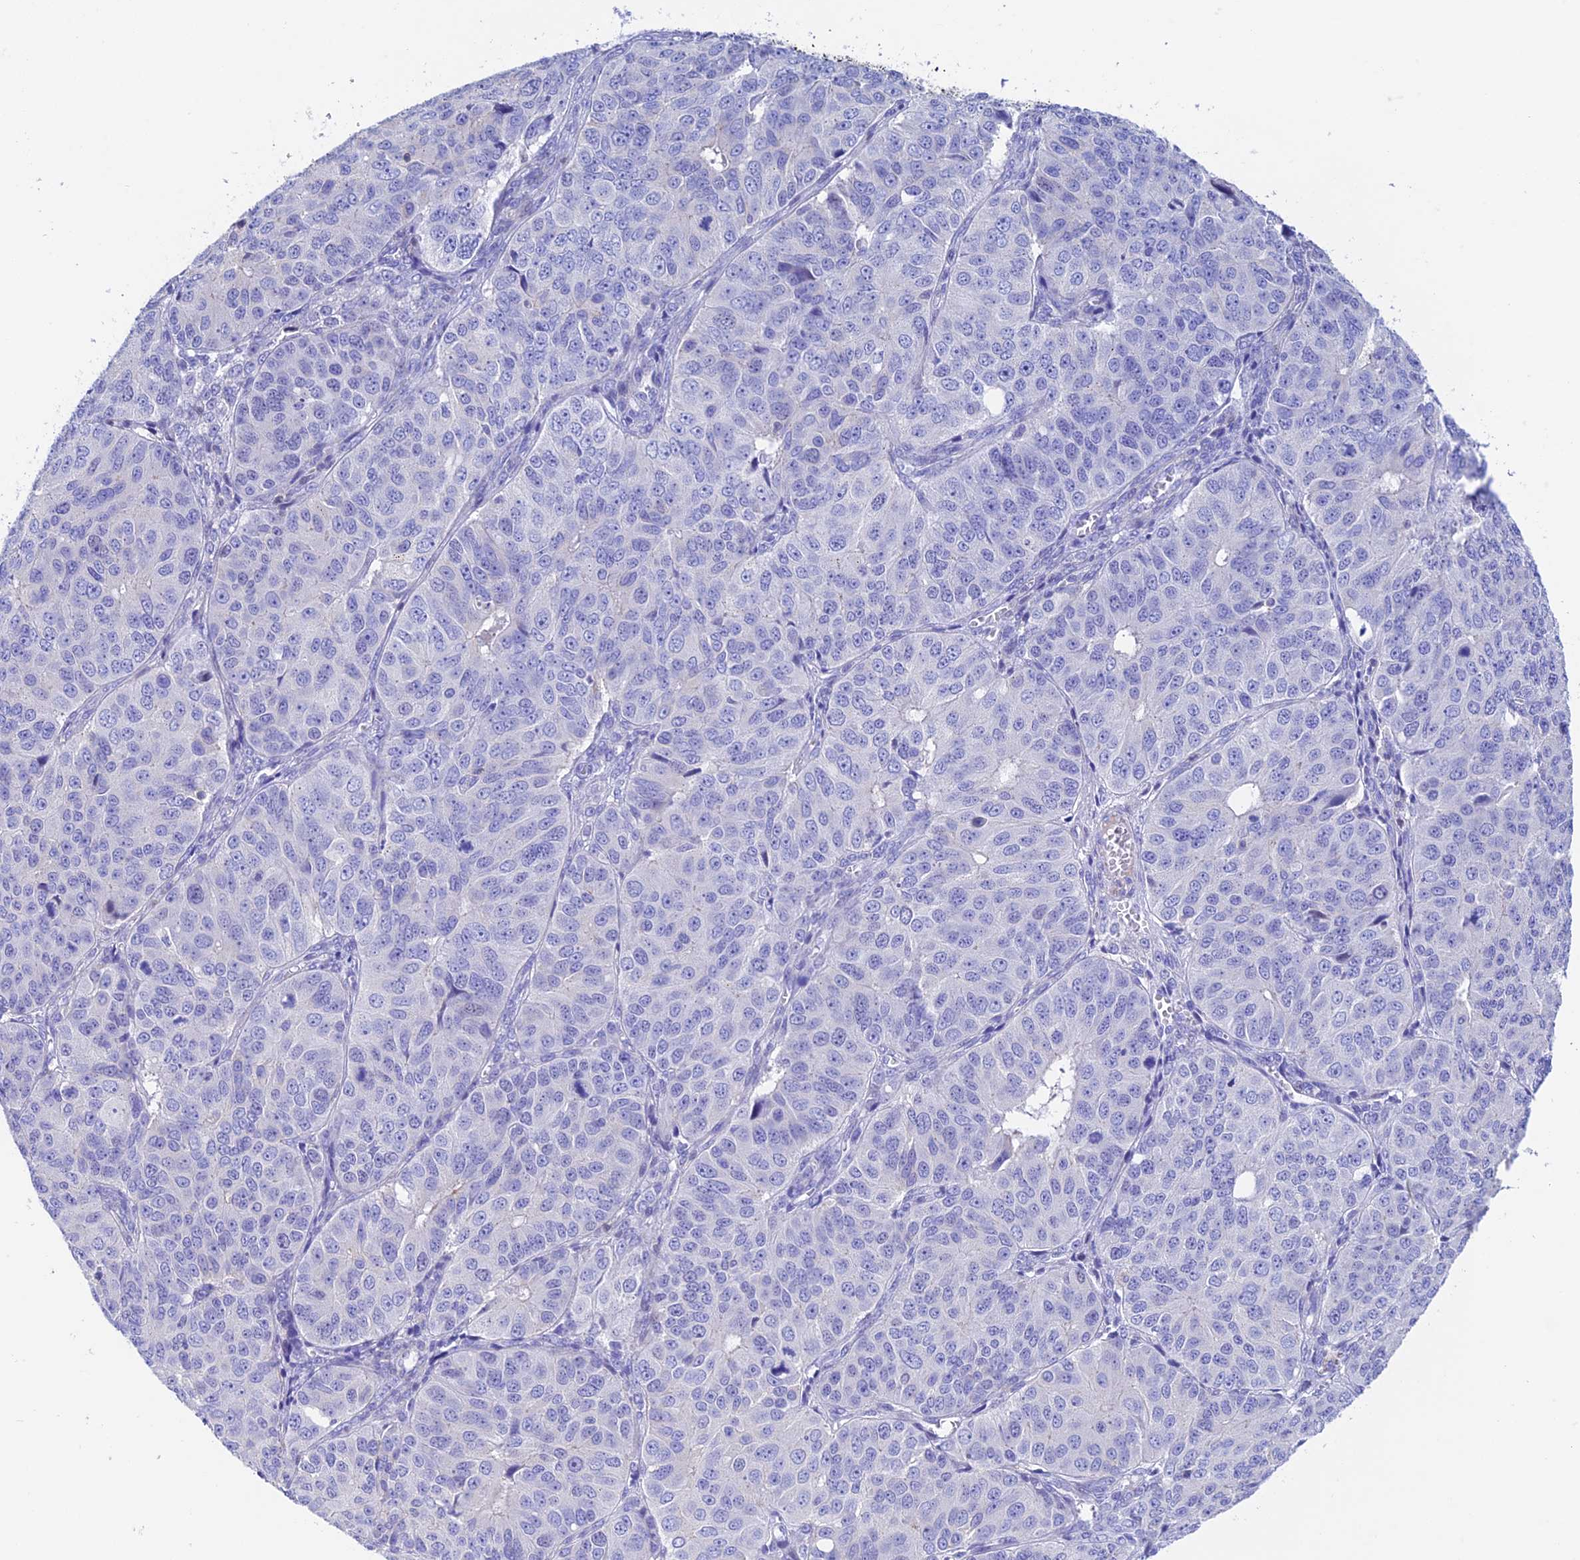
{"staining": {"intensity": "negative", "quantity": "none", "location": "none"}, "tissue": "ovarian cancer", "cell_type": "Tumor cells", "image_type": "cancer", "snomed": [{"axis": "morphology", "description": "Carcinoma, endometroid"}, {"axis": "topography", "description": "Ovary"}], "caption": "Image shows no protein expression in tumor cells of ovarian cancer tissue.", "gene": "PRIM1", "patient": {"sex": "female", "age": 51}}